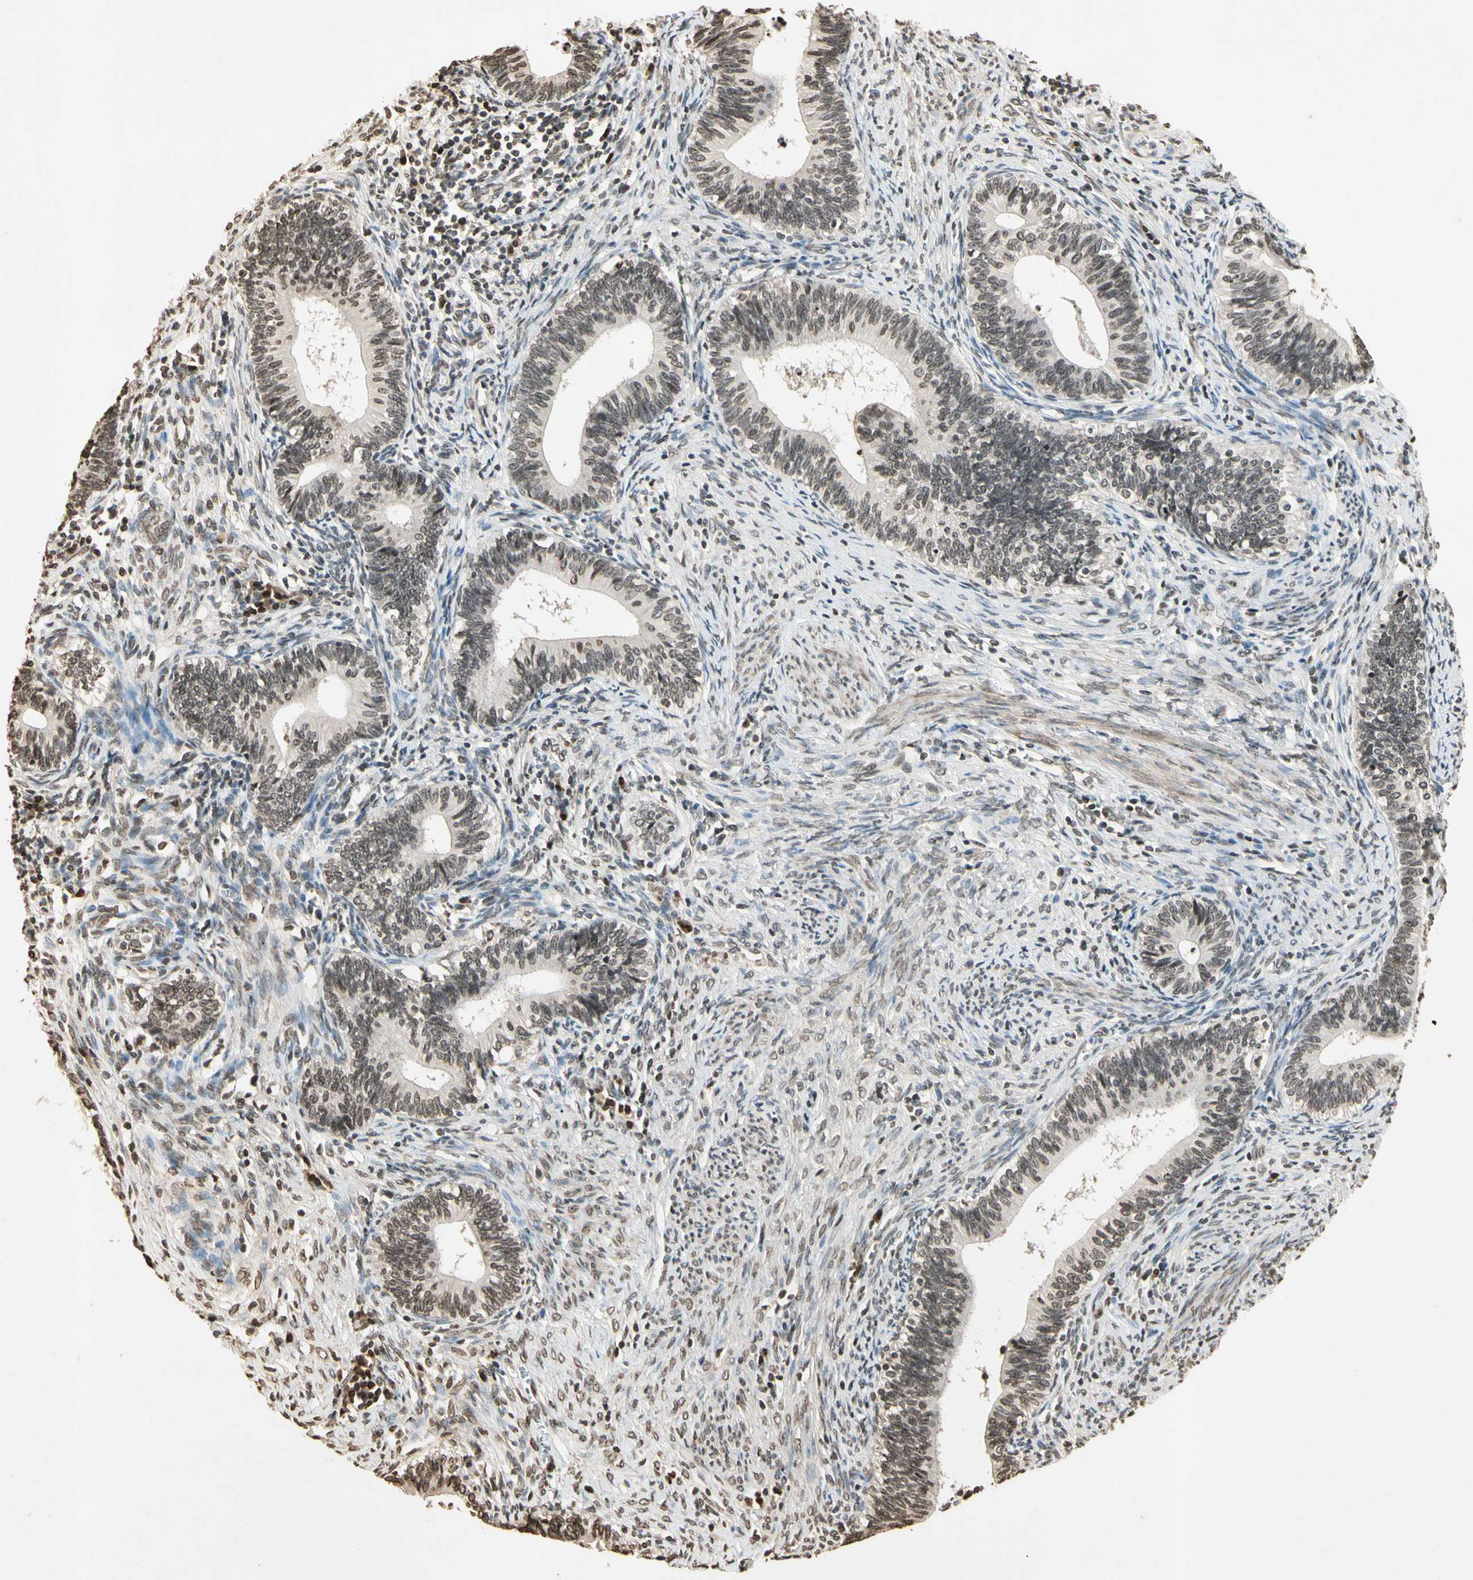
{"staining": {"intensity": "weak", "quantity": "<25%", "location": "cytoplasmic/membranous,nuclear"}, "tissue": "cervical cancer", "cell_type": "Tumor cells", "image_type": "cancer", "snomed": [{"axis": "morphology", "description": "Adenocarcinoma, NOS"}, {"axis": "topography", "description": "Cervix"}], "caption": "DAB (3,3'-diaminobenzidine) immunohistochemical staining of human adenocarcinoma (cervical) displays no significant positivity in tumor cells.", "gene": "TOP1", "patient": {"sex": "female", "age": 44}}